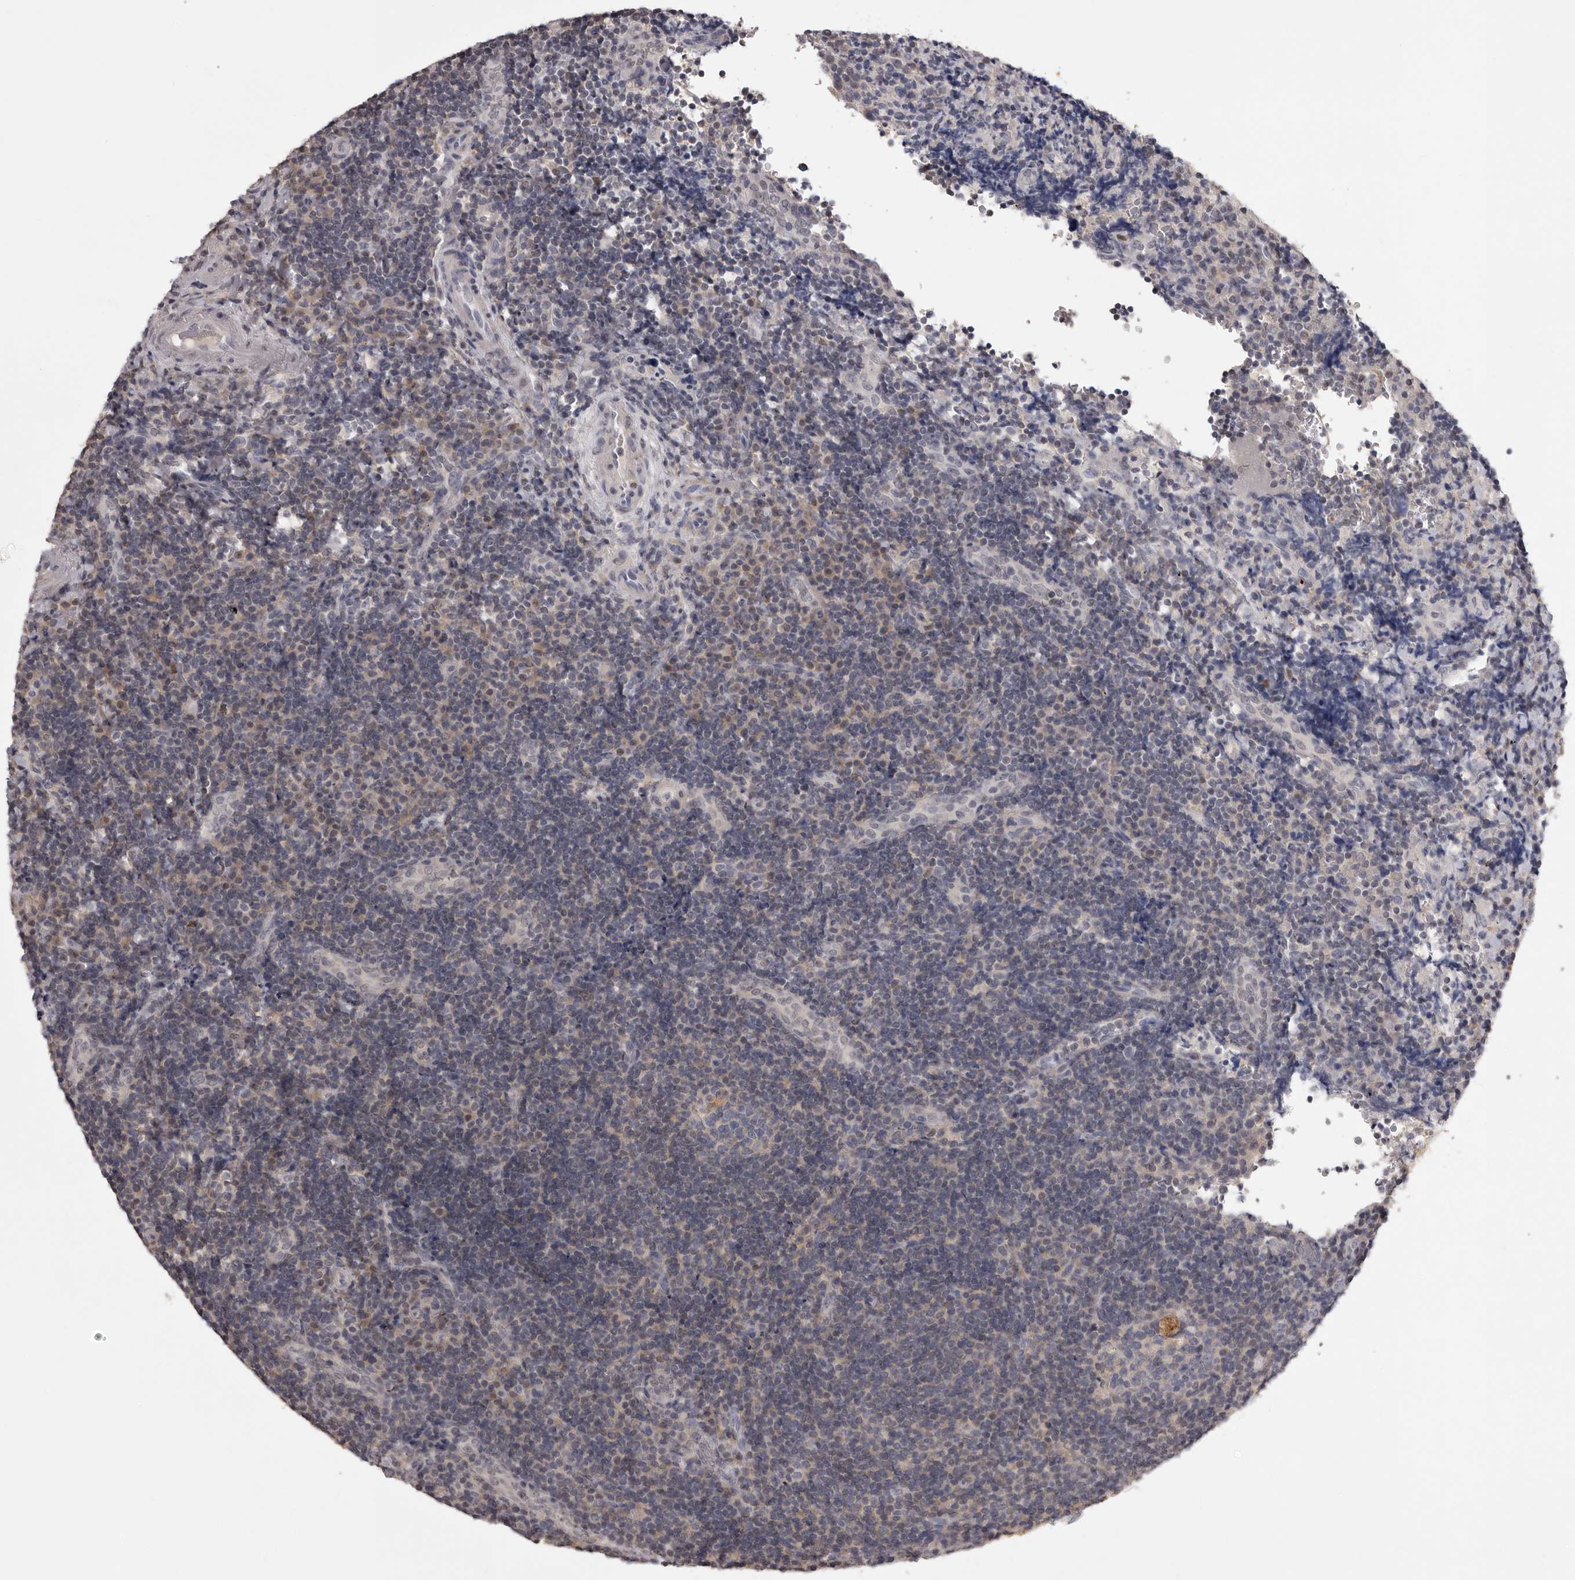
{"staining": {"intensity": "negative", "quantity": "none", "location": "none"}, "tissue": "lymphoma", "cell_type": "Tumor cells", "image_type": "cancer", "snomed": [{"axis": "morphology", "description": "Malignant lymphoma, non-Hodgkin's type, High grade"}, {"axis": "topography", "description": "Tonsil"}], "caption": "Histopathology image shows no protein staining in tumor cells of malignant lymphoma, non-Hodgkin's type (high-grade) tissue. Brightfield microscopy of immunohistochemistry (IHC) stained with DAB (brown) and hematoxylin (blue), captured at high magnification.", "gene": "MDH1", "patient": {"sex": "female", "age": 36}}